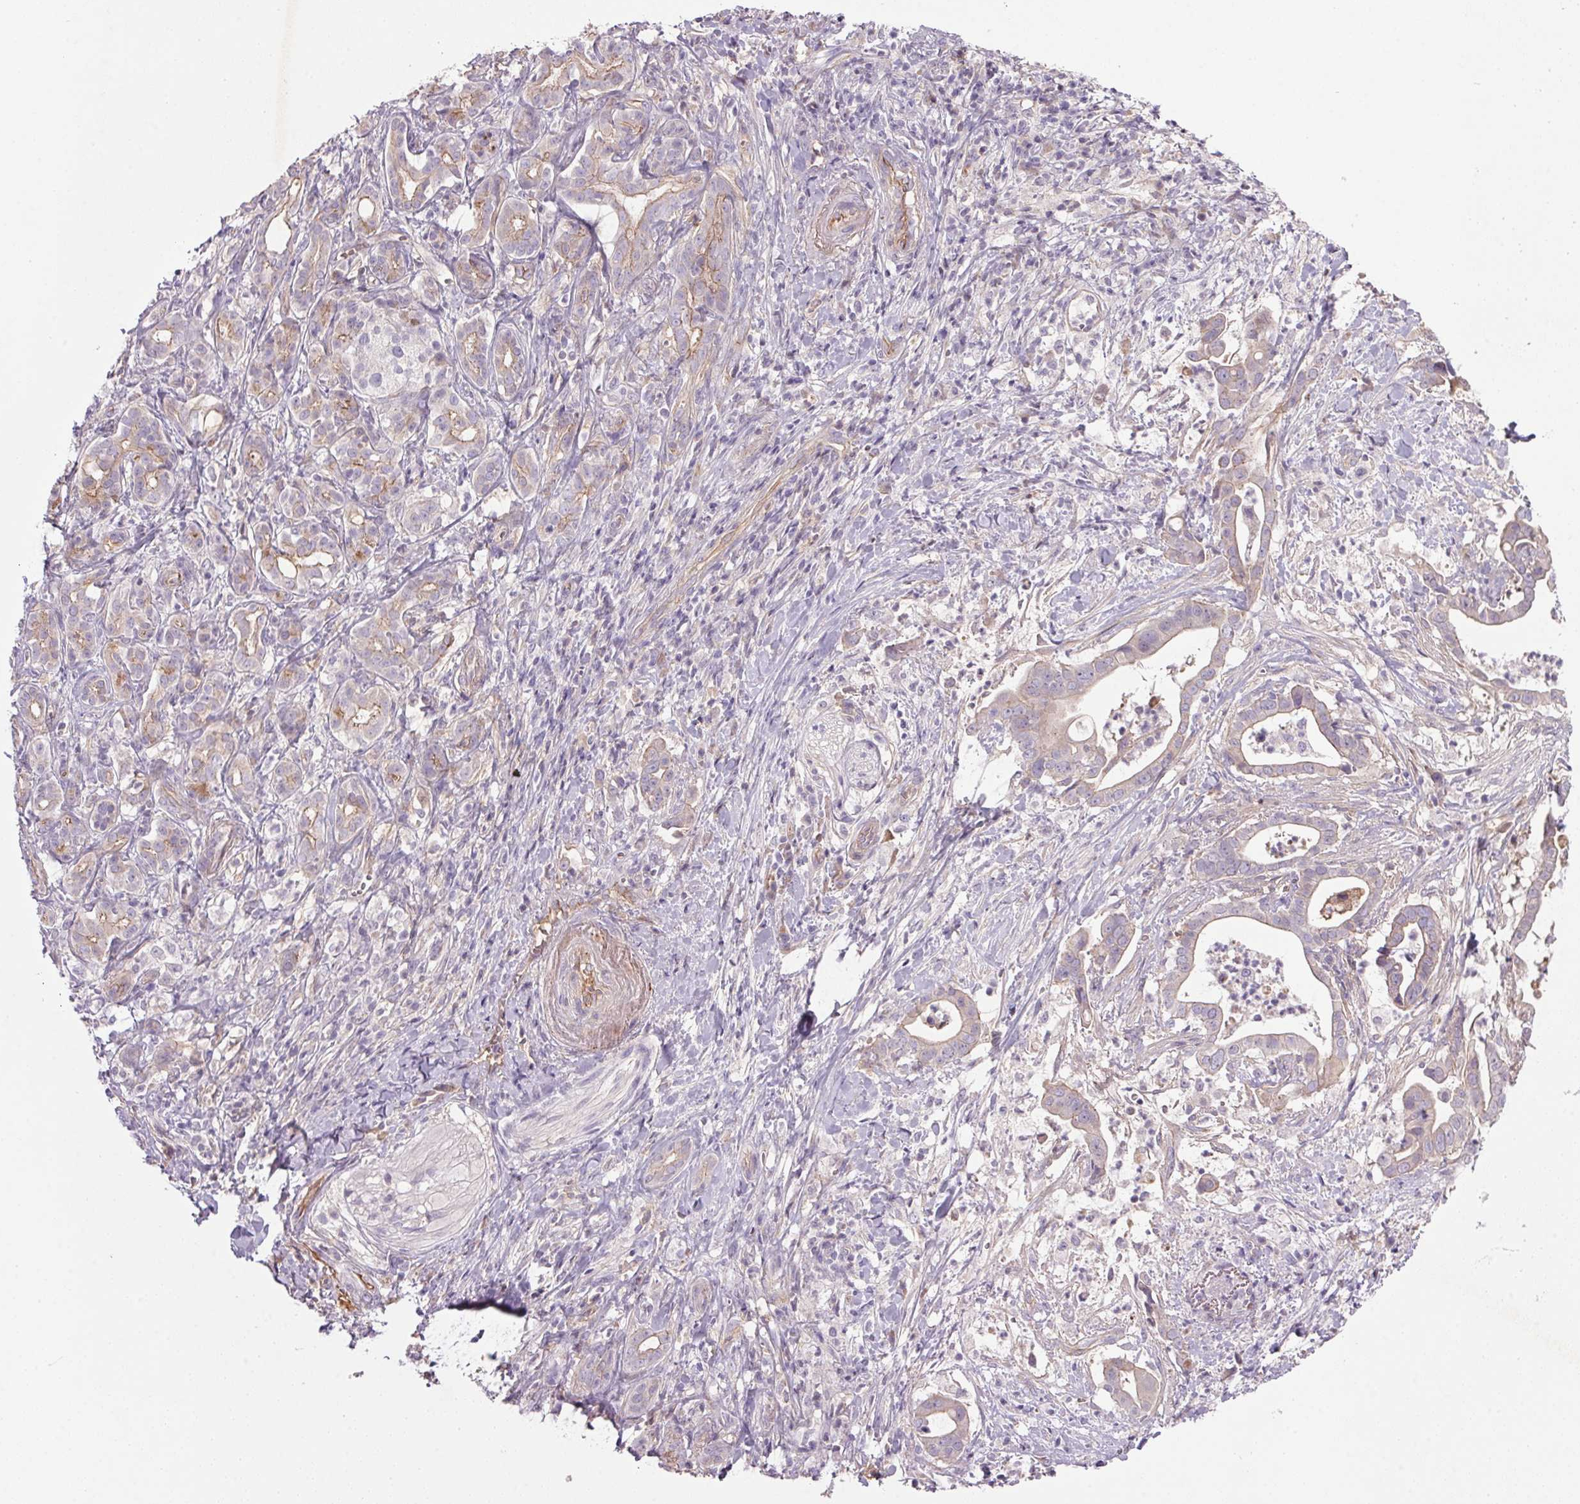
{"staining": {"intensity": "weak", "quantity": "<25%", "location": "cytoplasmic/membranous"}, "tissue": "pancreatic cancer", "cell_type": "Tumor cells", "image_type": "cancer", "snomed": [{"axis": "morphology", "description": "Adenocarcinoma, NOS"}, {"axis": "topography", "description": "Pancreas"}], "caption": "Immunohistochemistry image of neoplastic tissue: pancreatic adenocarcinoma stained with DAB (3,3'-diaminobenzidine) reveals no significant protein expression in tumor cells.", "gene": "APOC4", "patient": {"sex": "male", "age": 61}}